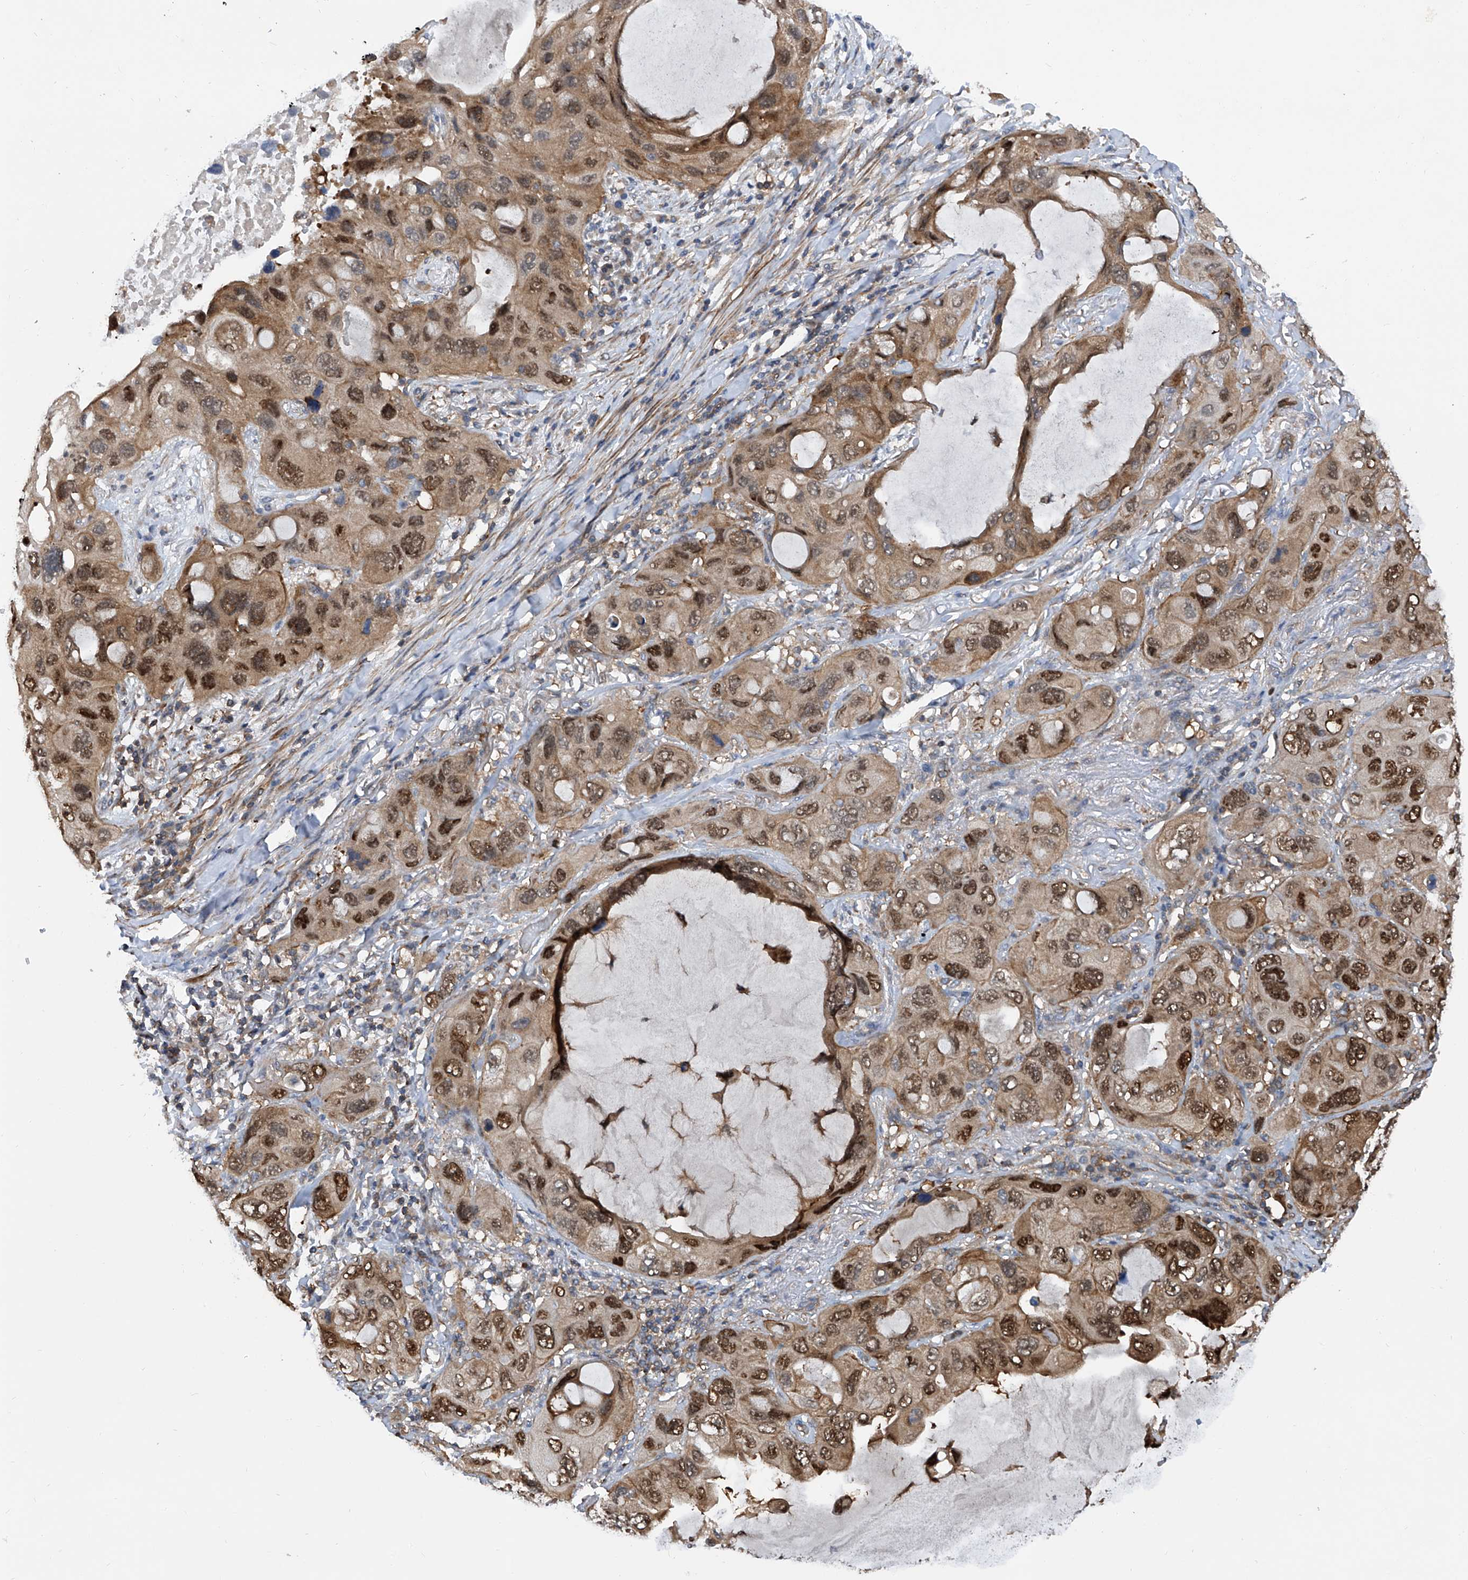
{"staining": {"intensity": "moderate", "quantity": ">75%", "location": "cytoplasmic/membranous,nuclear"}, "tissue": "lung cancer", "cell_type": "Tumor cells", "image_type": "cancer", "snomed": [{"axis": "morphology", "description": "Squamous cell carcinoma, NOS"}, {"axis": "topography", "description": "Lung"}], "caption": "Immunohistochemistry staining of squamous cell carcinoma (lung), which displays medium levels of moderate cytoplasmic/membranous and nuclear staining in approximately >75% of tumor cells indicating moderate cytoplasmic/membranous and nuclear protein staining. The staining was performed using DAB (3,3'-diaminobenzidine) (brown) for protein detection and nuclei were counterstained in hematoxylin (blue).", "gene": "NT5C3A", "patient": {"sex": "female", "age": 73}}